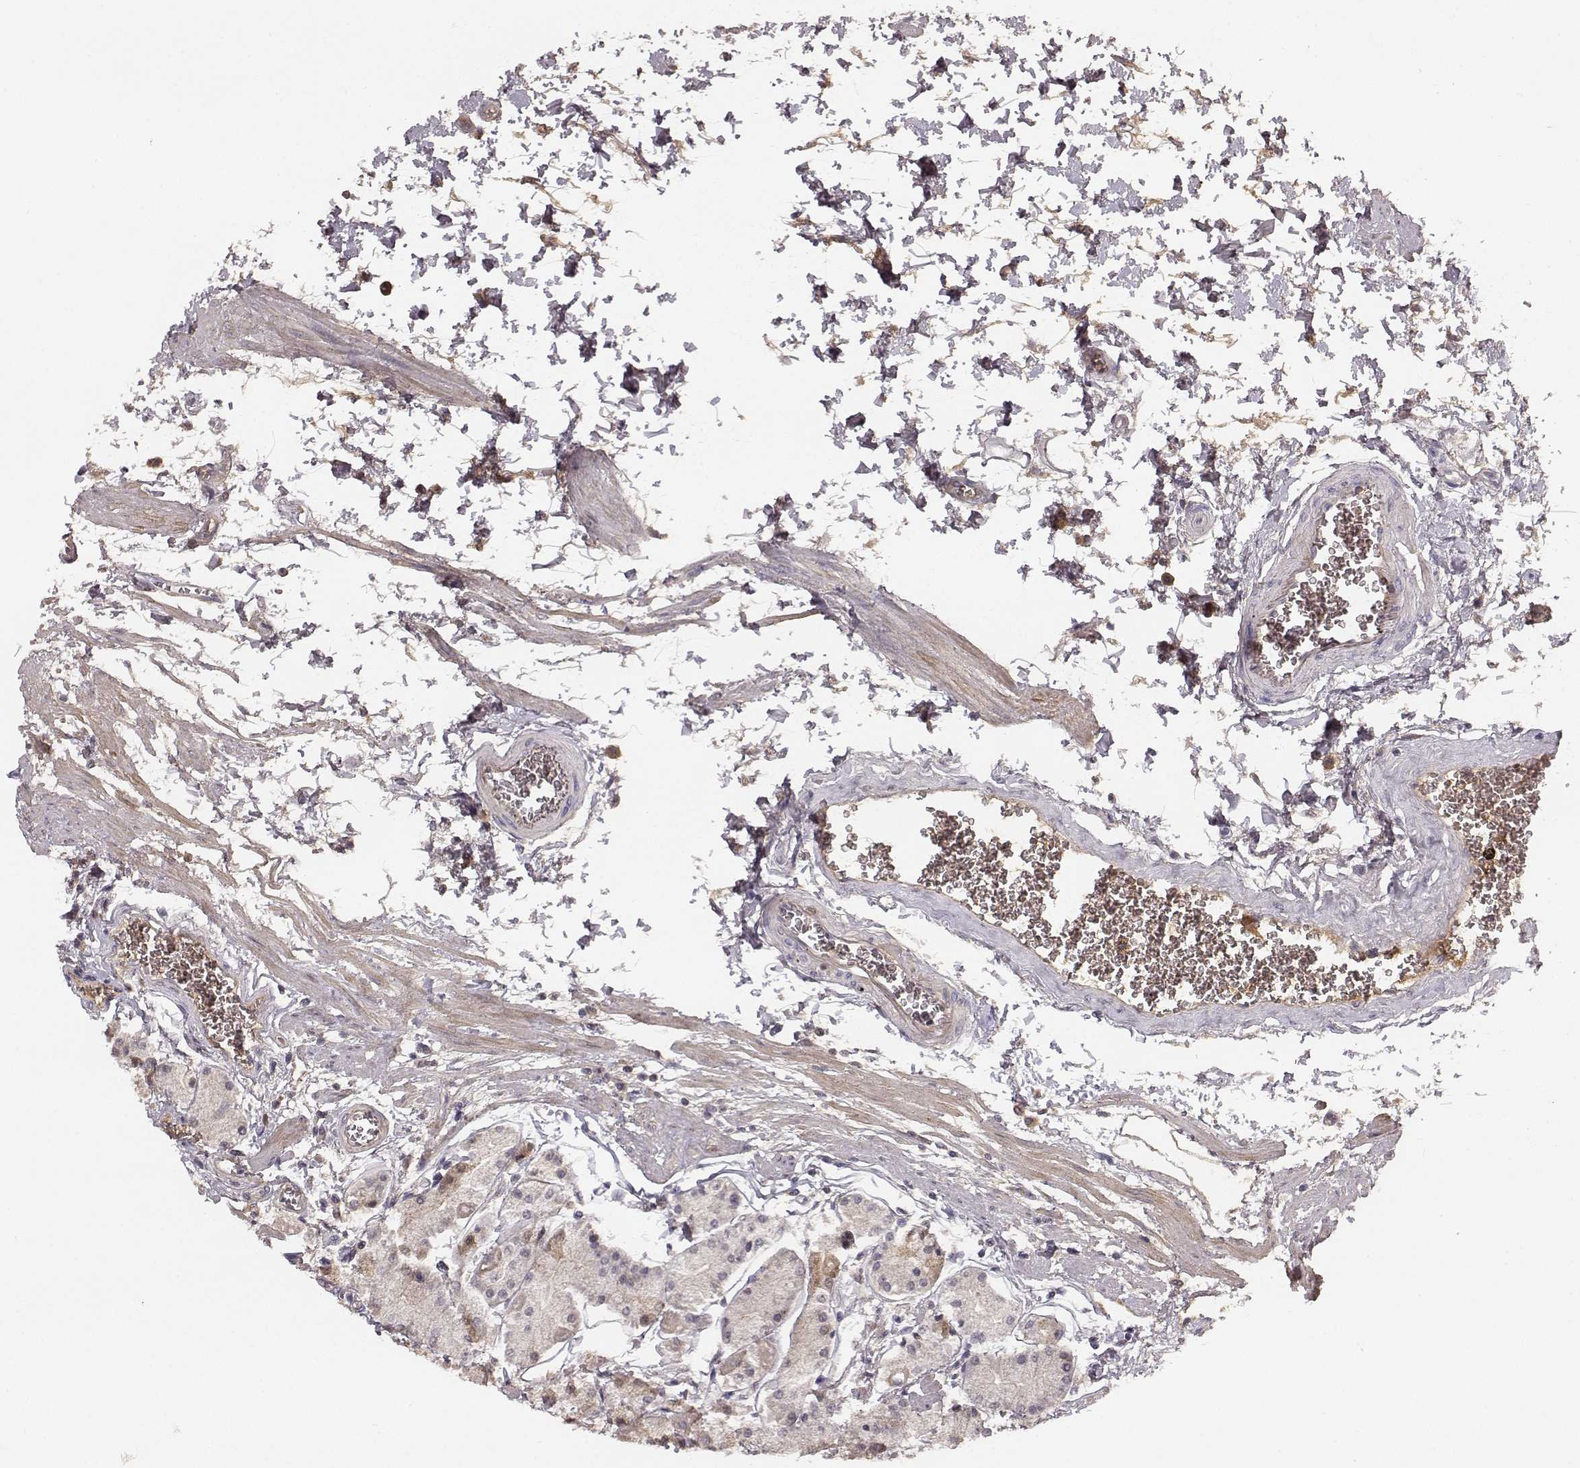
{"staining": {"intensity": "weak", "quantity": "25%-75%", "location": "cytoplasmic/membranous"}, "tissue": "stomach", "cell_type": "Glandular cells", "image_type": "normal", "snomed": [{"axis": "morphology", "description": "Normal tissue, NOS"}, {"axis": "topography", "description": "Stomach, upper"}], "caption": "The immunohistochemical stain highlights weak cytoplasmic/membranous expression in glandular cells of normal stomach.", "gene": "YJEFN3", "patient": {"sex": "male", "age": 60}}